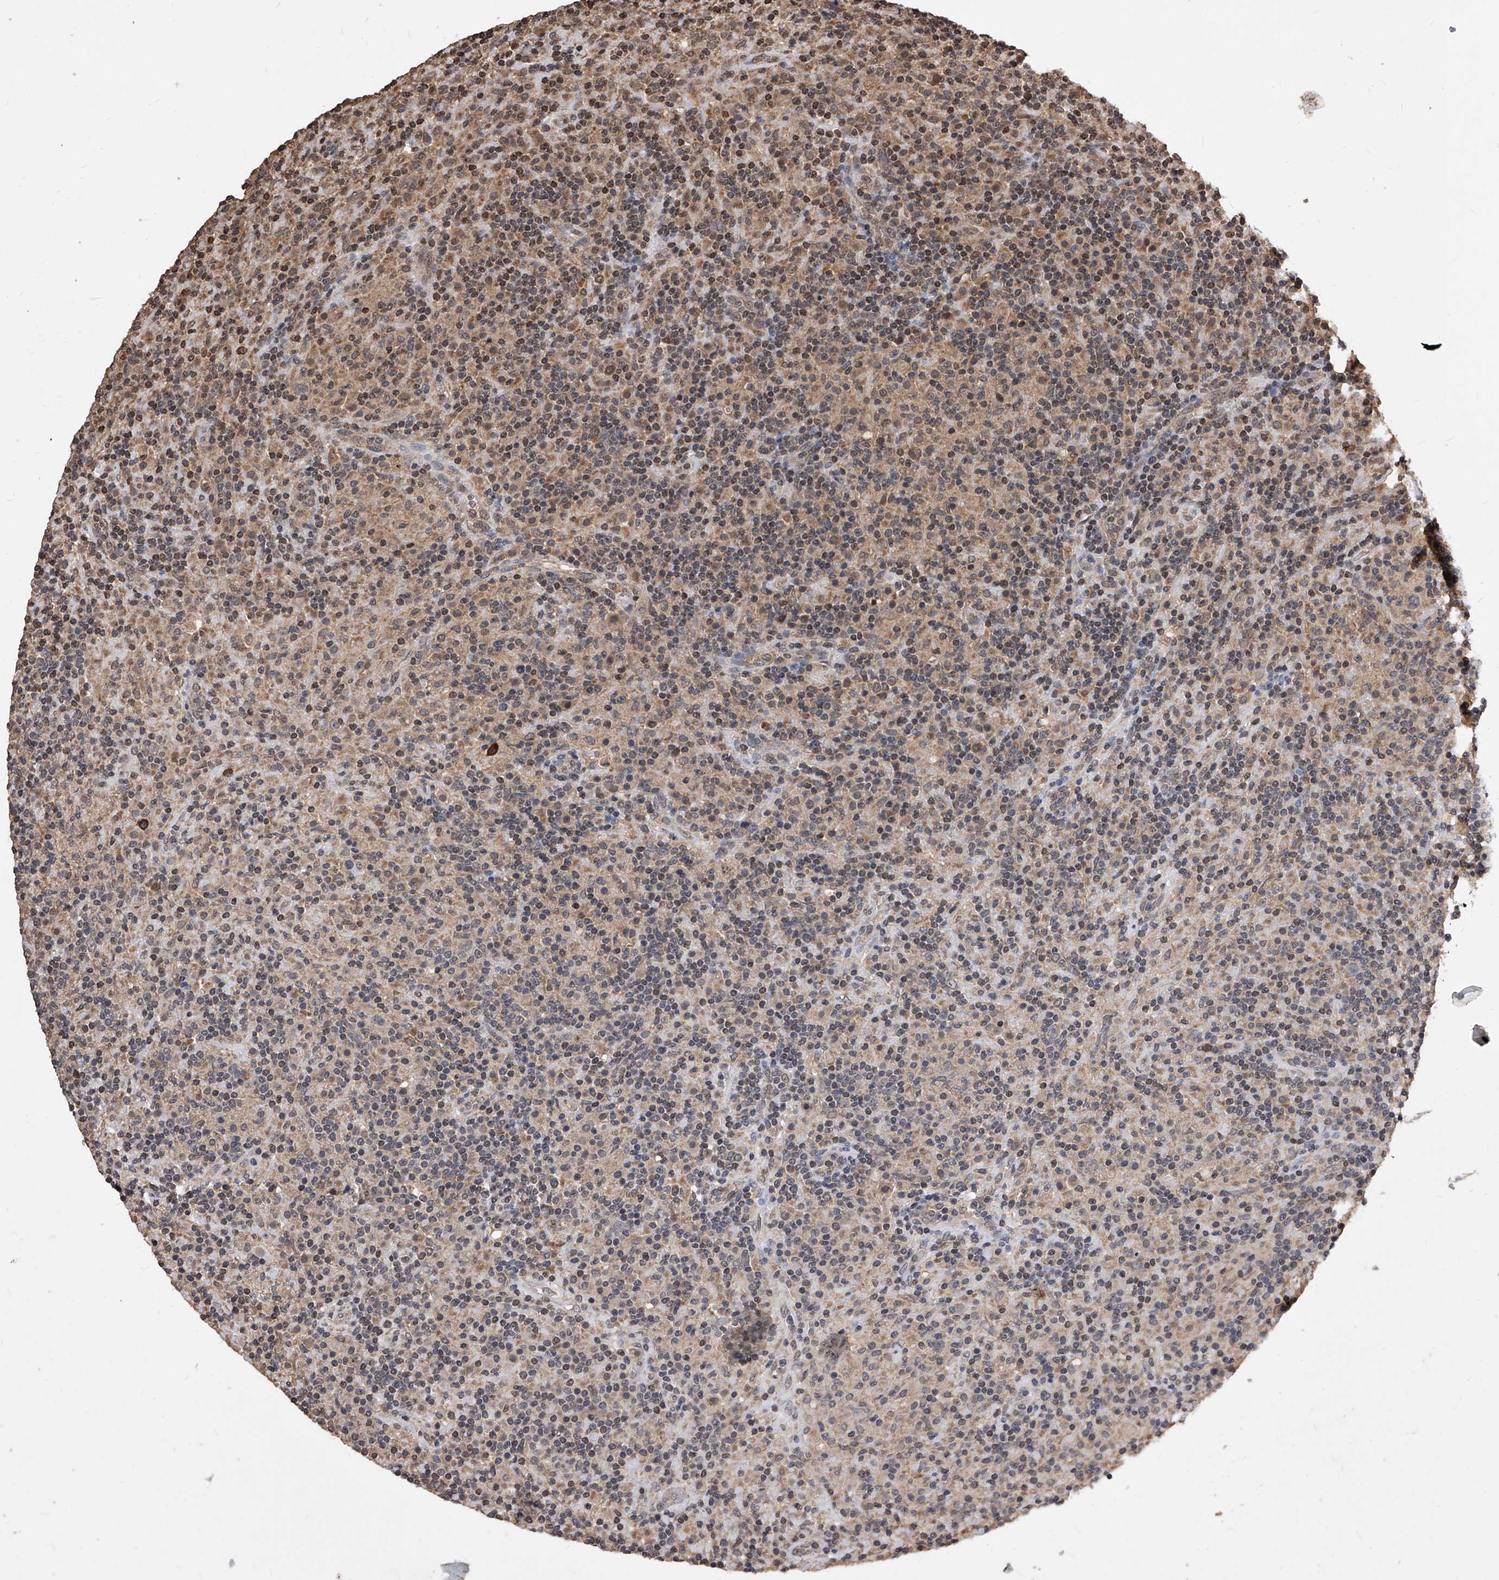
{"staining": {"intensity": "weak", "quantity": ">75%", "location": "cytoplasmic/membranous"}, "tissue": "lymphoma", "cell_type": "Tumor cells", "image_type": "cancer", "snomed": [{"axis": "morphology", "description": "Hodgkin's disease, NOS"}, {"axis": "topography", "description": "Lymph node"}], "caption": "Protein expression analysis of human lymphoma reveals weak cytoplasmic/membranous staining in about >75% of tumor cells.", "gene": "ID1", "patient": {"sex": "male", "age": 70}}